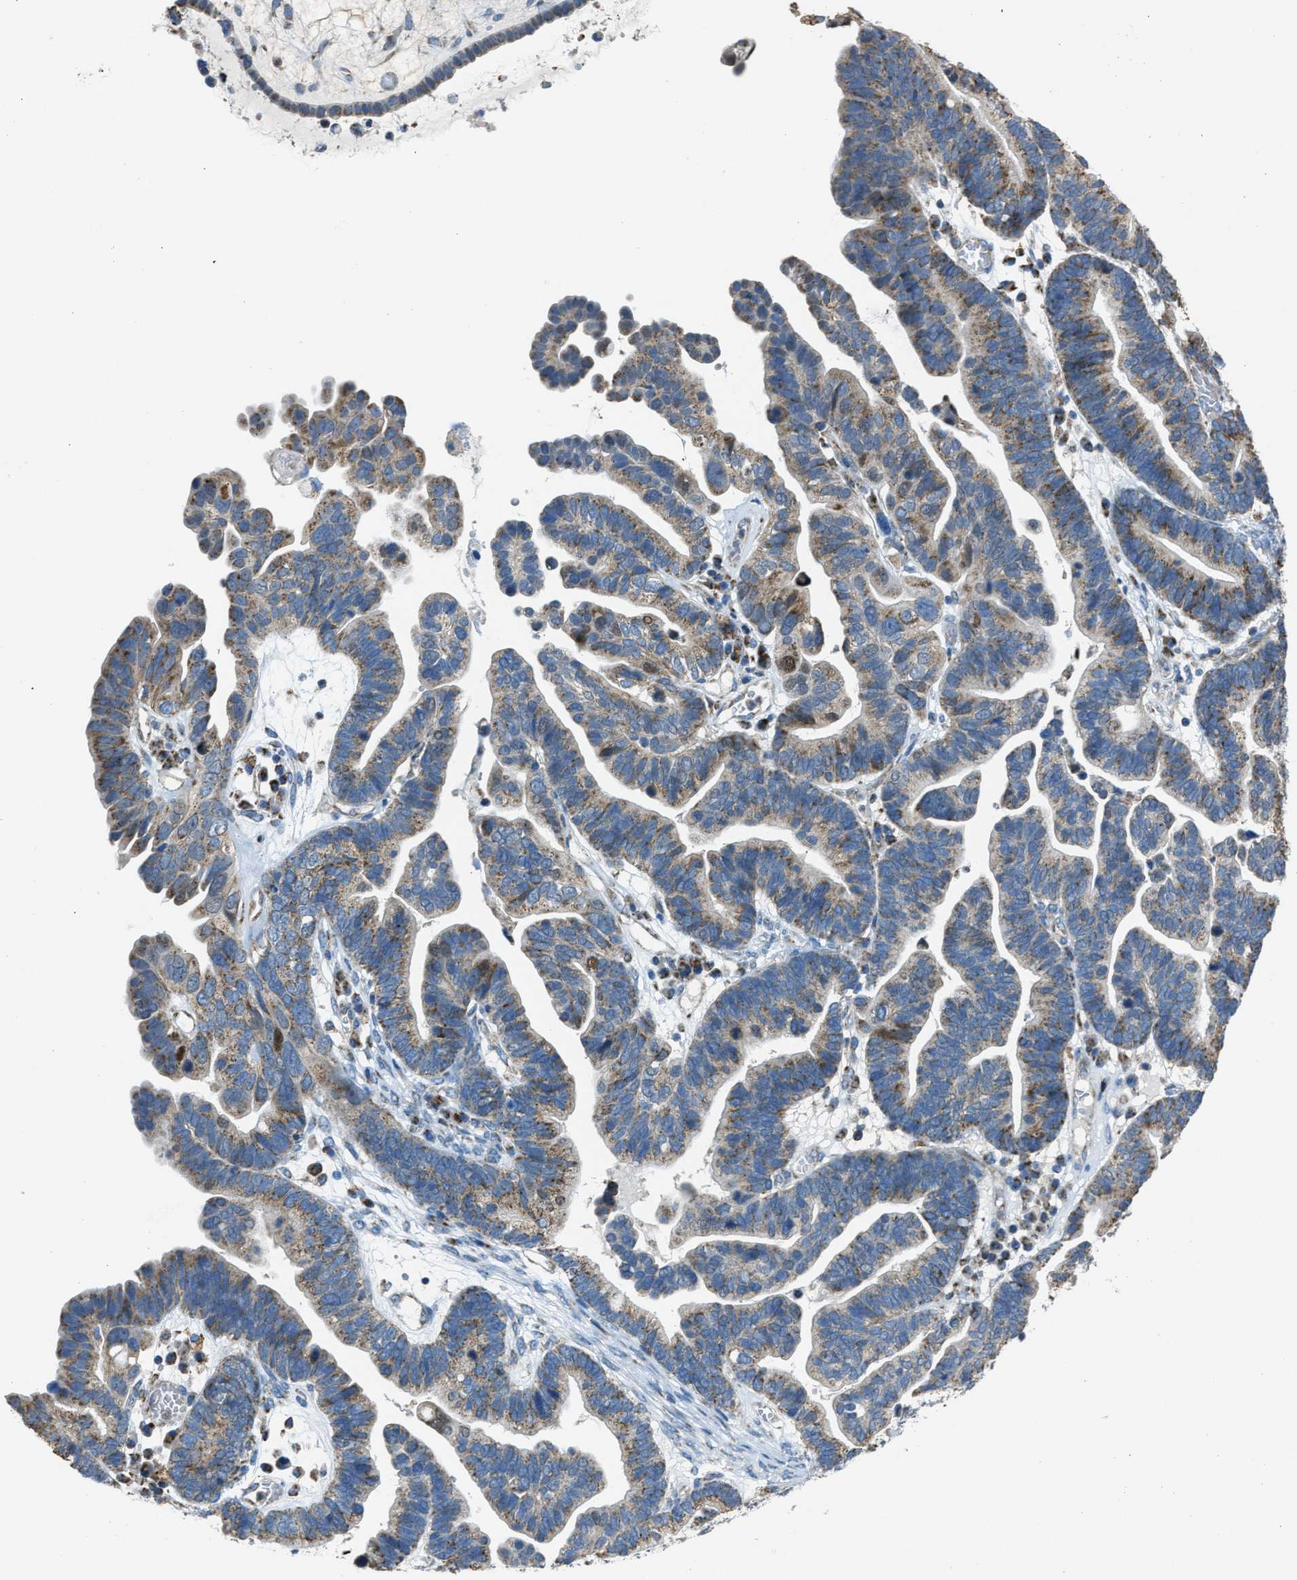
{"staining": {"intensity": "moderate", "quantity": ">75%", "location": "cytoplasmic/membranous"}, "tissue": "ovarian cancer", "cell_type": "Tumor cells", "image_type": "cancer", "snomed": [{"axis": "morphology", "description": "Cystadenocarcinoma, serous, NOS"}, {"axis": "topography", "description": "Ovary"}], "caption": "Immunohistochemistry of serous cystadenocarcinoma (ovarian) shows medium levels of moderate cytoplasmic/membranous staining in approximately >75% of tumor cells.", "gene": "SLC25A11", "patient": {"sex": "female", "age": 56}}